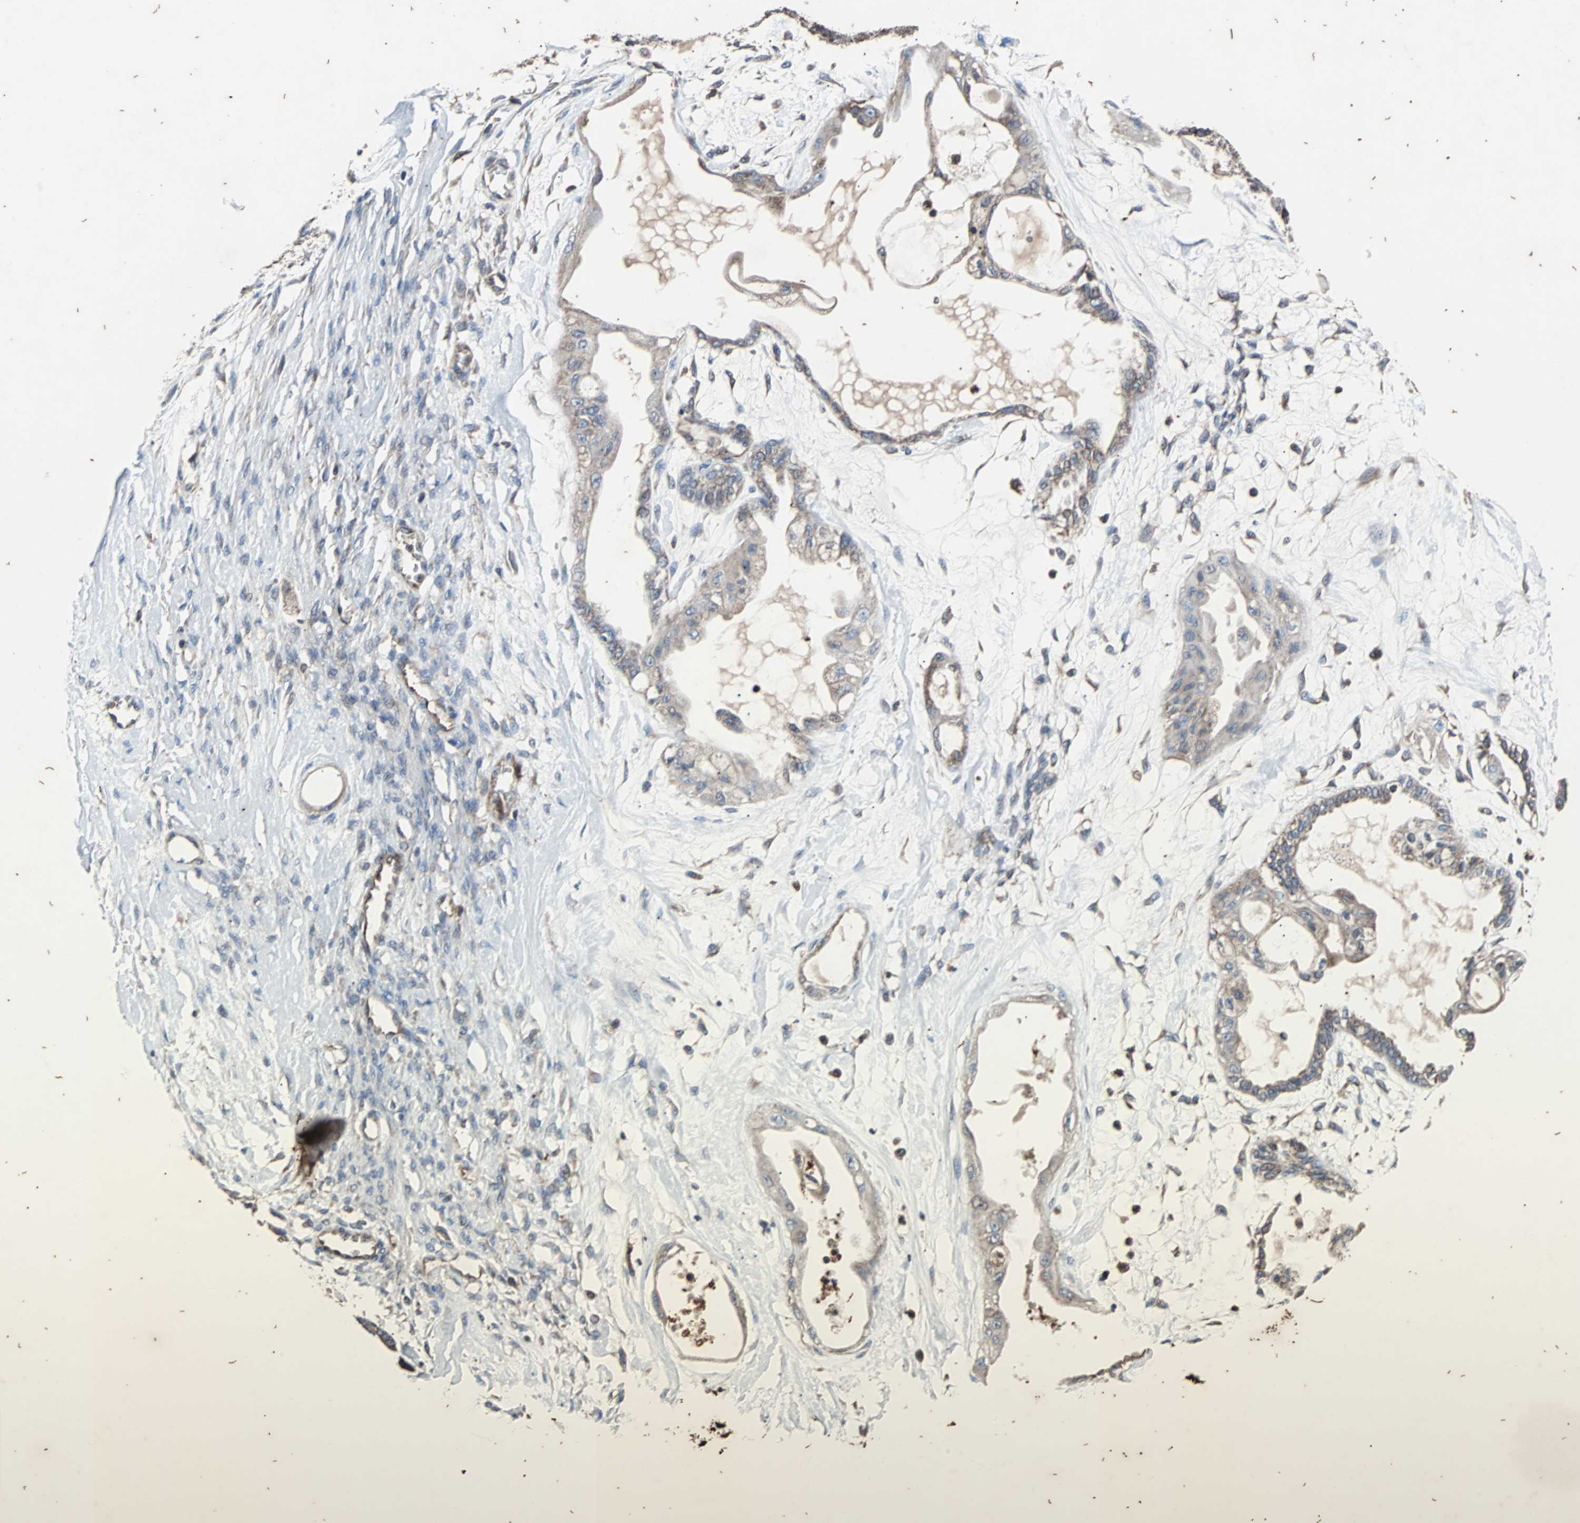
{"staining": {"intensity": "weak", "quantity": ">75%", "location": "cytoplasmic/membranous"}, "tissue": "ovarian cancer", "cell_type": "Tumor cells", "image_type": "cancer", "snomed": [{"axis": "morphology", "description": "Carcinoma, NOS"}, {"axis": "morphology", "description": "Carcinoma, endometroid"}, {"axis": "topography", "description": "Ovary"}], "caption": "Protein analysis of ovarian cancer tissue demonstrates weak cytoplasmic/membranous positivity in approximately >75% of tumor cells. The protein is stained brown, and the nuclei are stained in blue (DAB IHC with brightfield microscopy, high magnification).", "gene": "ACTR3", "patient": {"sex": "female", "age": 50}}